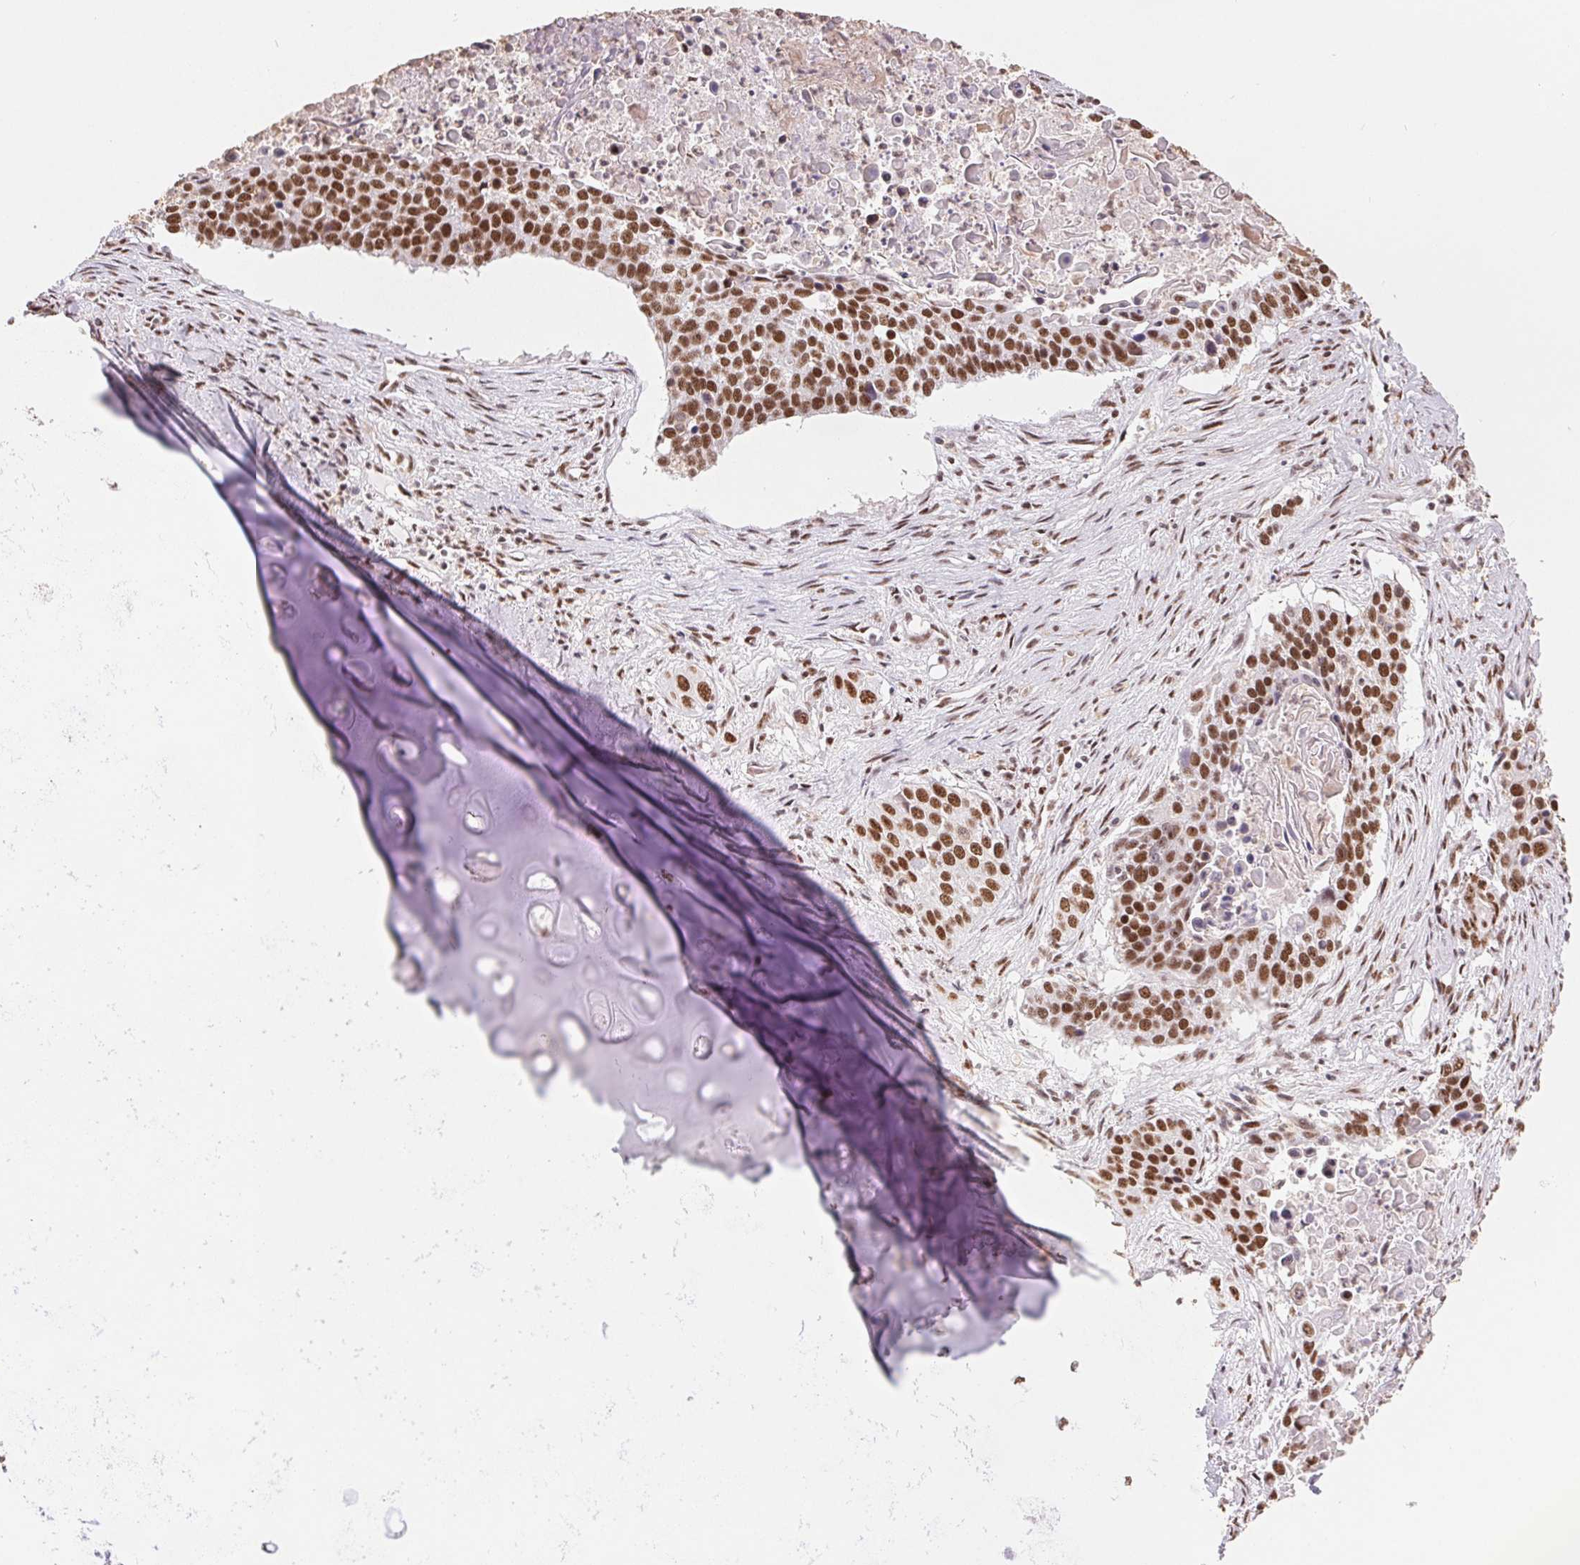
{"staining": {"intensity": "strong", "quantity": ">75%", "location": "nuclear"}, "tissue": "lung cancer", "cell_type": "Tumor cells", "image_type": "cancer", "snomed": [{"axis": "morphology", "description": "Squamous cell carcinoma, NOS"}, {"axis": "morphology", "description": "Squamous cell carcinoma, metastatic, NOS"}, {"axis": "topography", "description": "Lung"}, {"axis": "topography", "description": "Pleura, NOS"}], "caption": "A micrograph of metastatic squamous cell carcinoma (lung) stained for a protein exhibits strong nuclear brown staining in tumor cells. (brown staining indicates protein expression, while blue staining denotes nuclei).", "gene": "SREK1", "patient": {"sex": "male", "age": 72}}